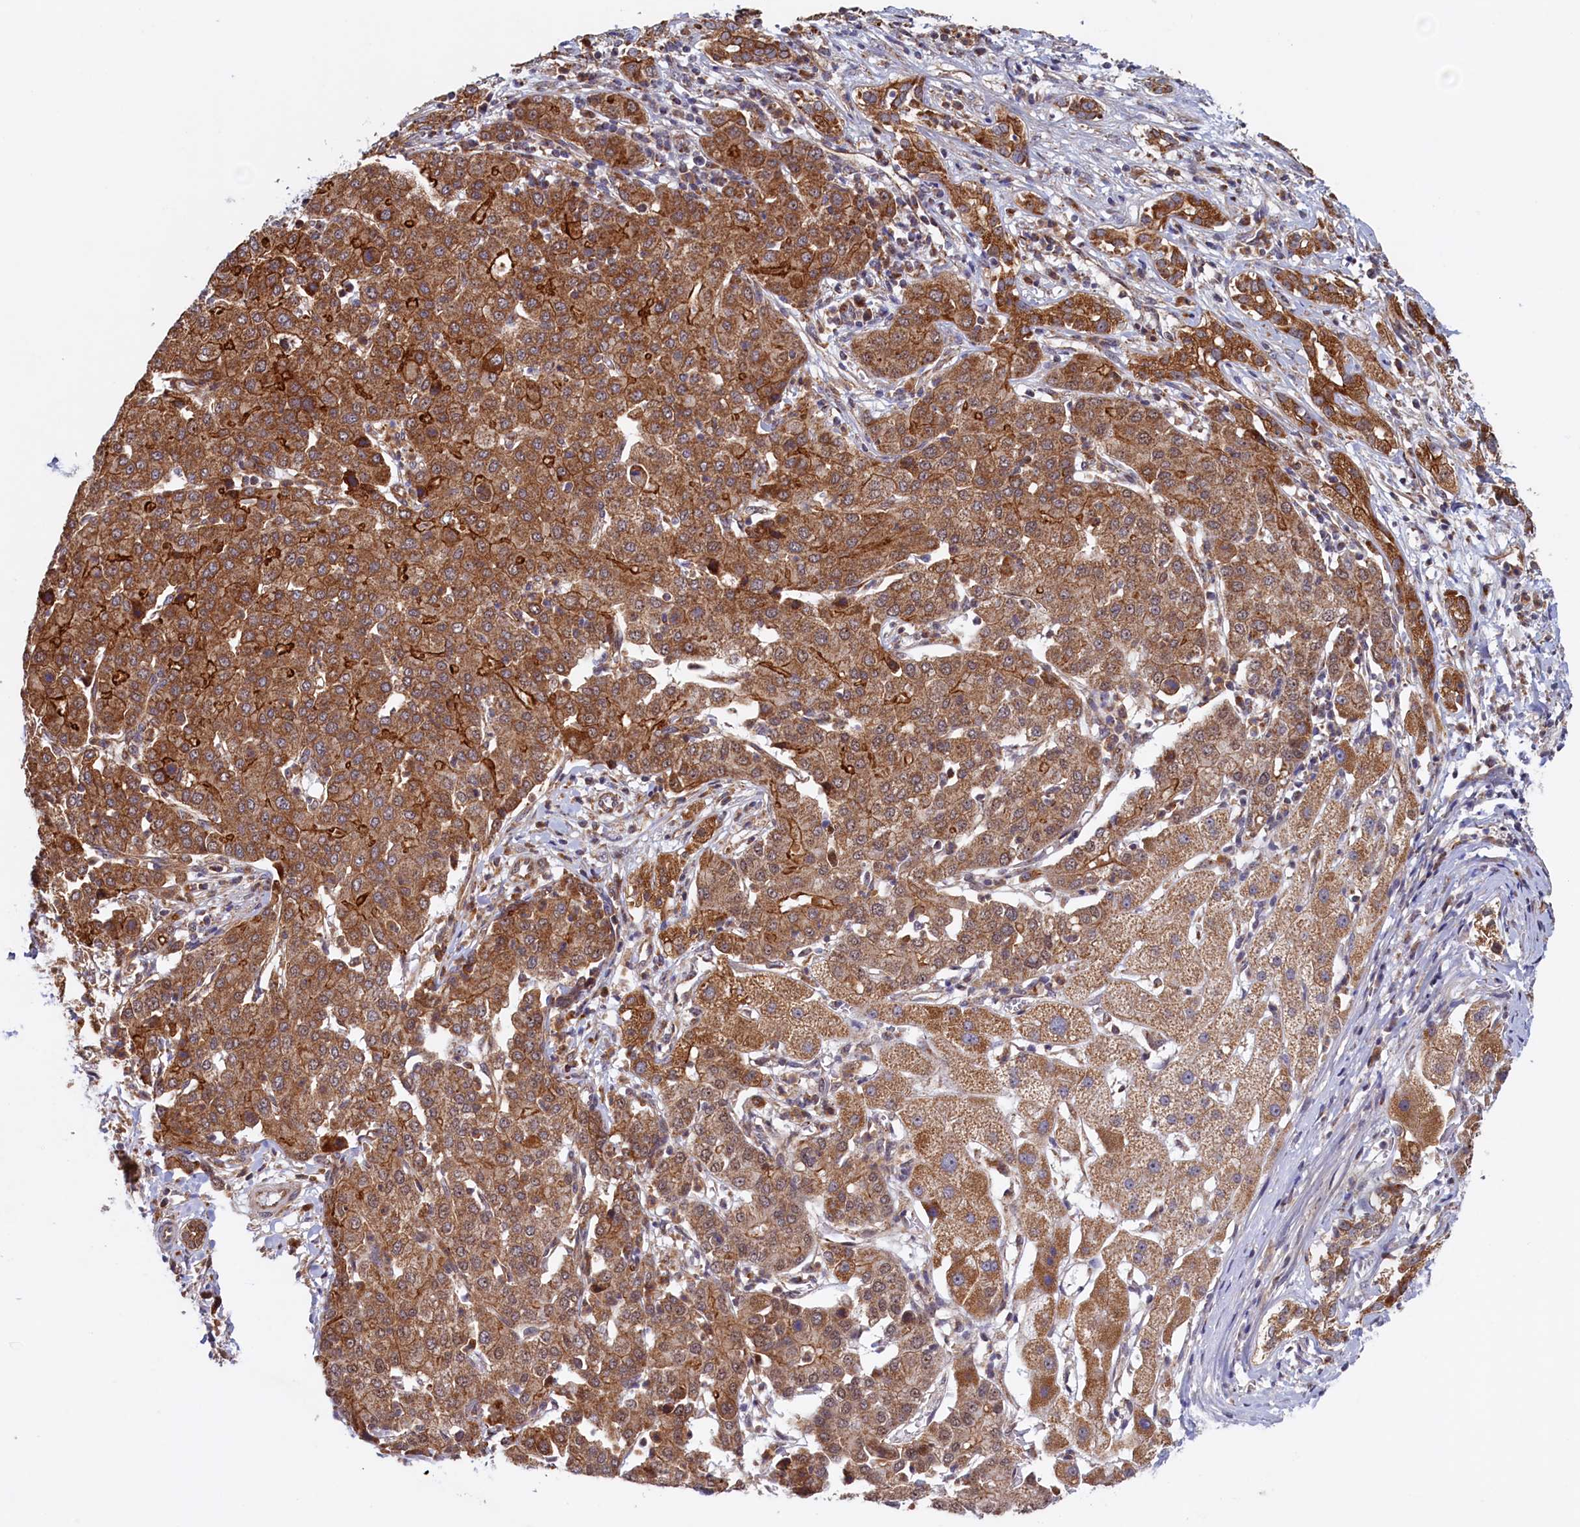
{"staining": {"intensity": "moderate", "quantity": ">75%", "location": "cytoplasmic/membranous"}, "tissue": "liver cancer", "cell_type": "Tumor cells", "image_type": "cancer", "snomed": [{"axis": "morphology", "description": "Carcinoma, Hepatocellular, NOS"}, {"axis": "topography", "description": "Liver"}], "caption": "Liver hepatocellular carcinoma stained with DAB IHC exhibits medium levels of moderate cytoplasmic/membranous staining in about >75% of tumor cells.", "gene": "UBE3B", "patient": {"sex": "male", "age": 65}}